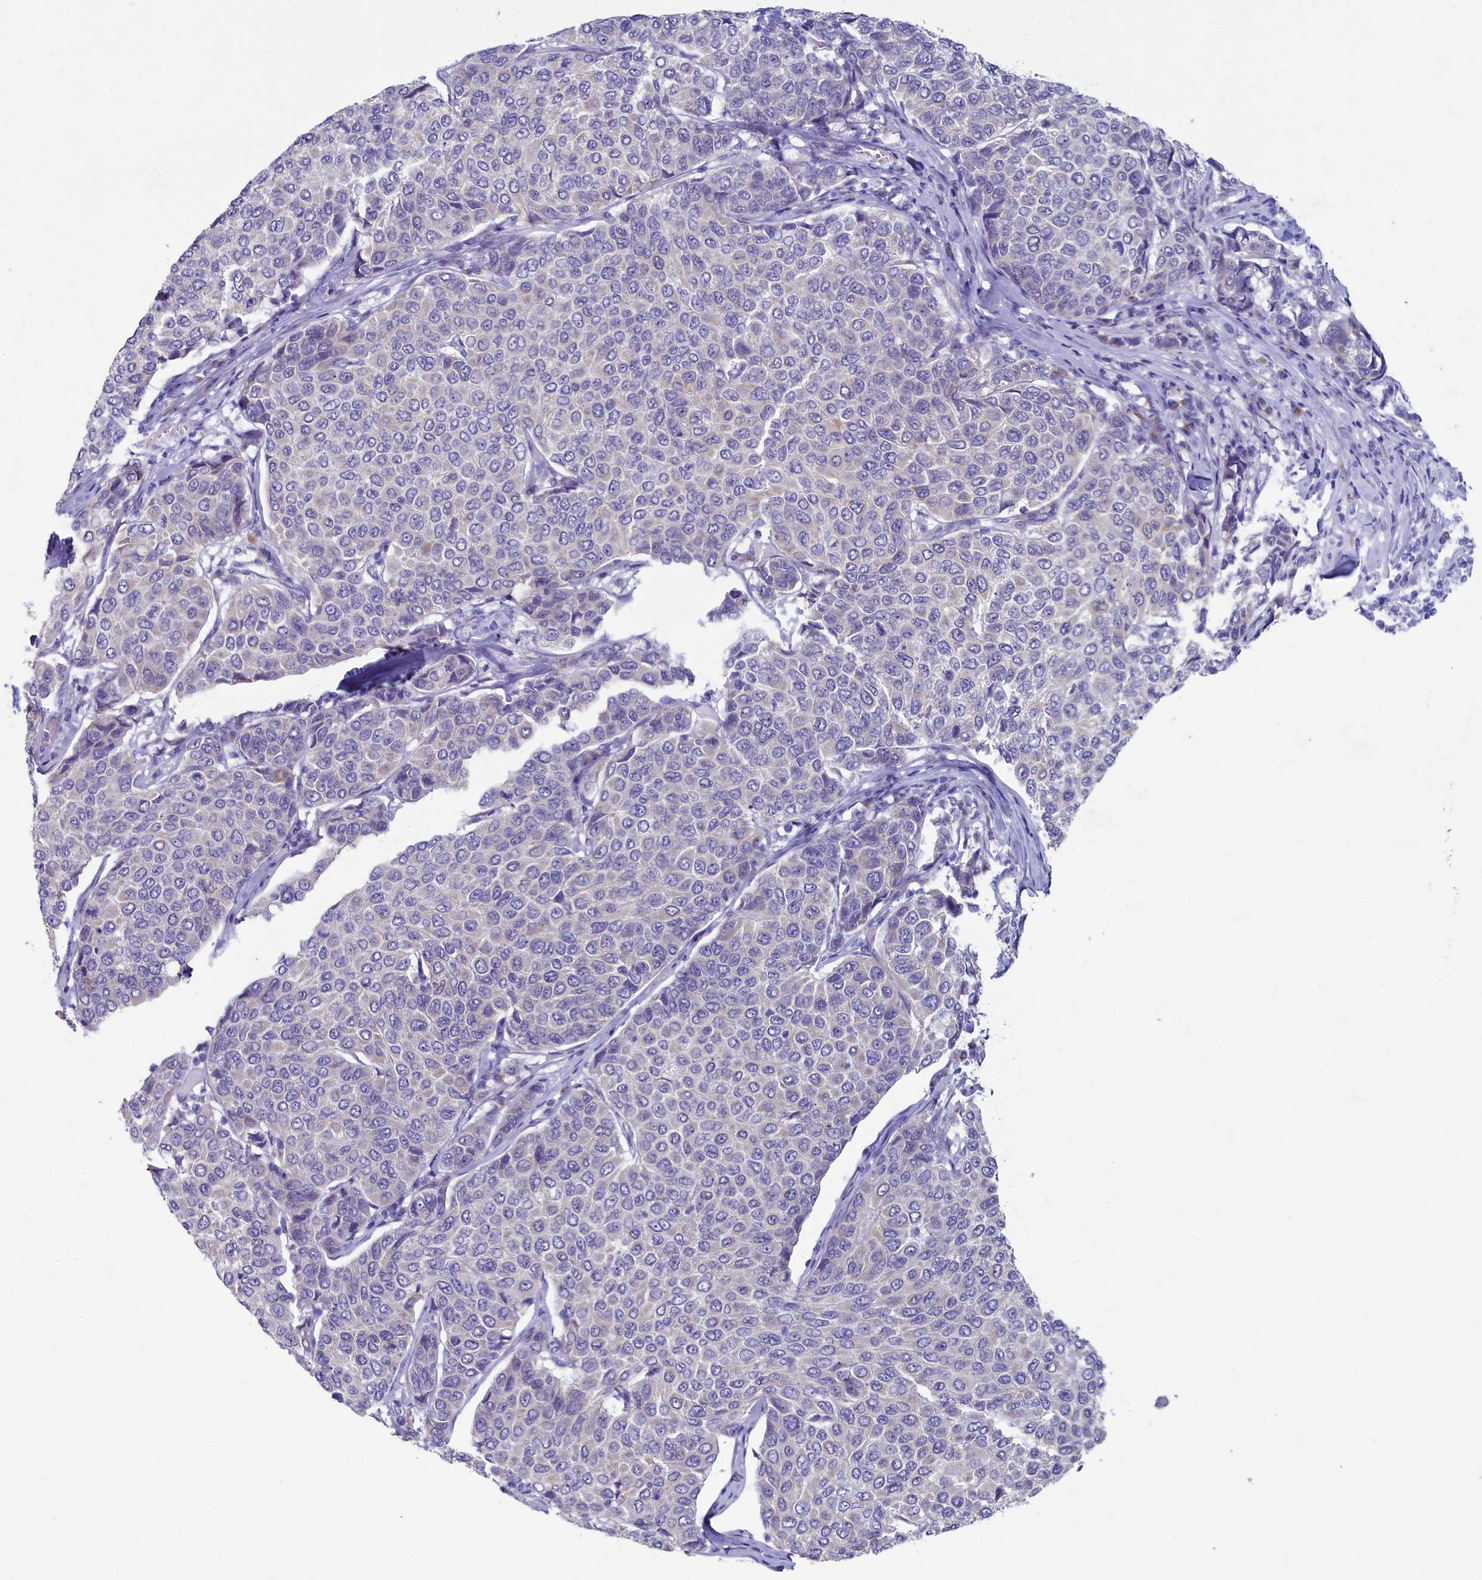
{"staining": {"intensity": "negative", "quantity": "none", "location": "none"}, "tissue": "breast cancer", "cell_type": "Tumor cells", "image_type": "cancer", "snomed": [{"axis": "morphology", "description": "Duct carcinoma"}, {"axis": "topography", "description": "Breast"}], "caption": "Tumor cells show no significant protein staining in breast cancer (infiltrating ductal carcinoma). Brightfield microscopy of immunohistochemistry stained with DAB (3,3'-diaminobenzidine) (brown) and hematoxylin (blue), captured at high magnification.", "gene": "SKA3", "patient": {"sex": "female", "age": 55}}